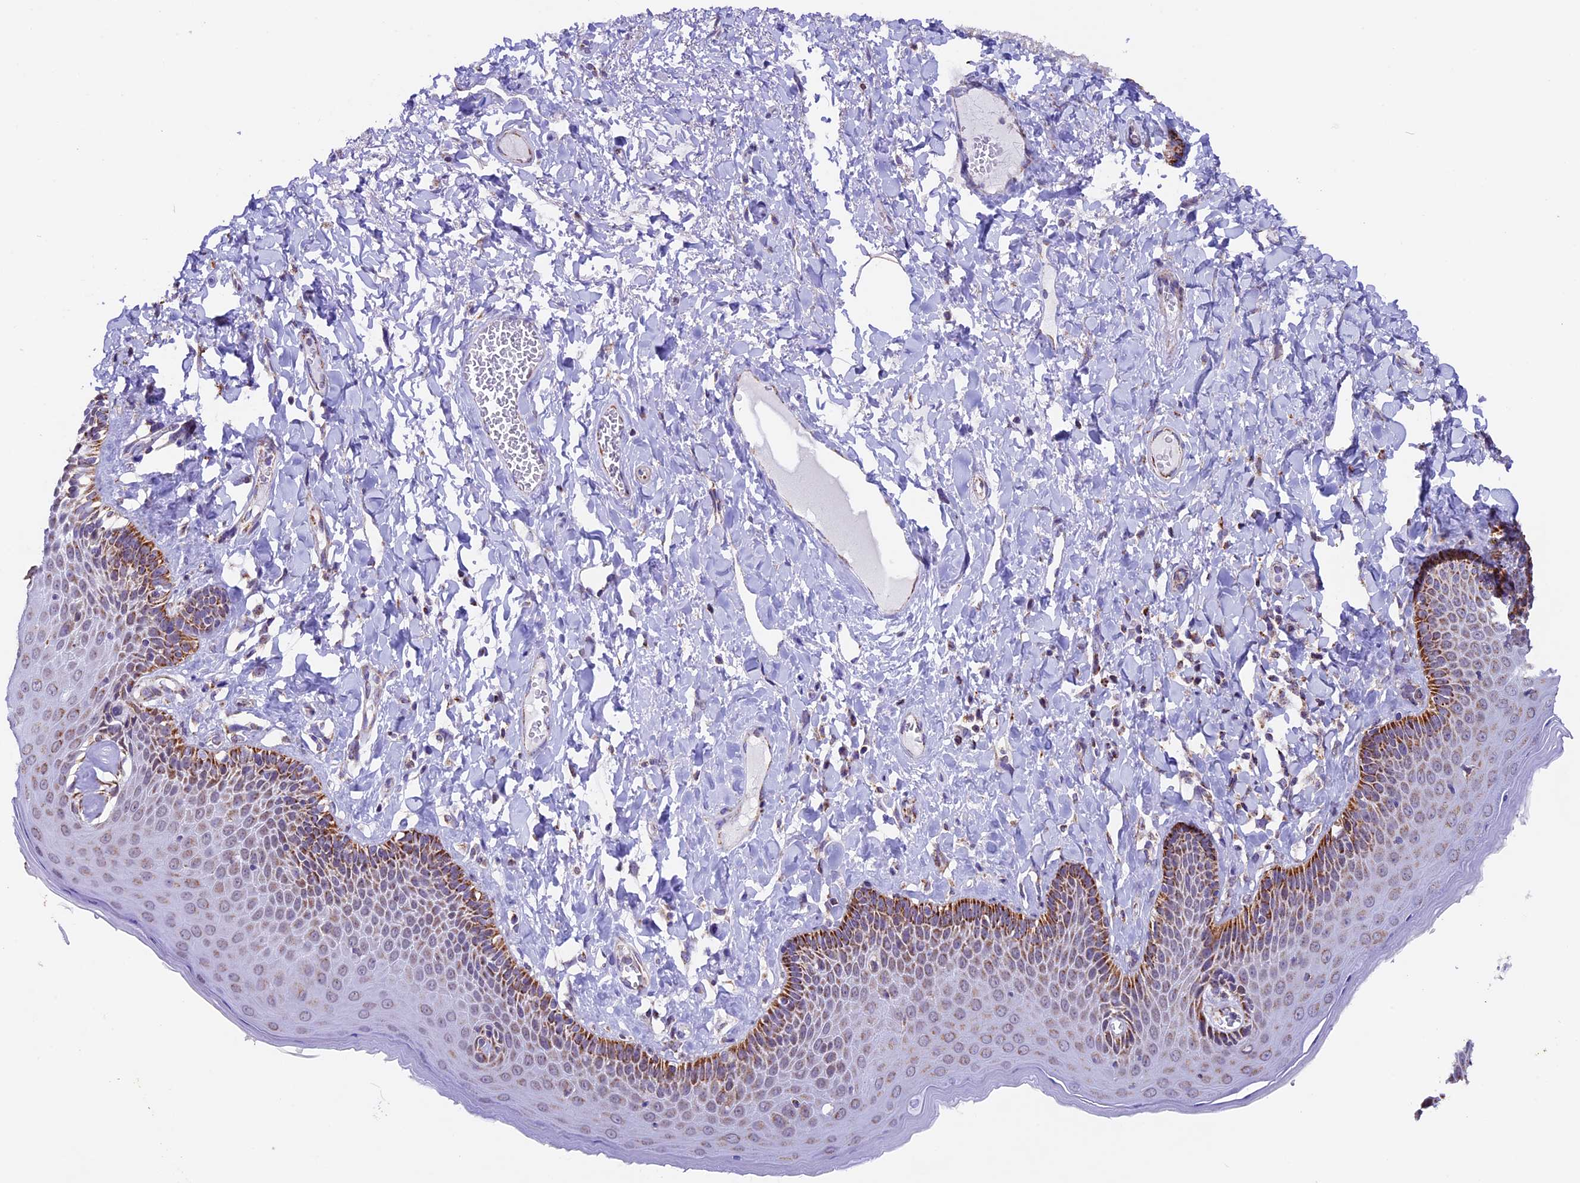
{"staining": {"intensity": "moderate", "quantity": "25%-75%", "location": "cytoplasmic/membranous"}, "tissue": "skin", "cell_type": "Epidermal cells", "image_type": "normal", "snomed": [{"axis": "morphology", "description": "Normal tissue, NOS"}, {"axis": "topography", "description": "Anal"}], "caption": "Moderate cytoplasmic/membranous expression is identified in about 25%-75% of epidermal cells in normal skin. The protein is shown in brown color, while the nuclei are stained blue.", "gene": "TFAM", "patient": {"sex": "male", "age": 69}}